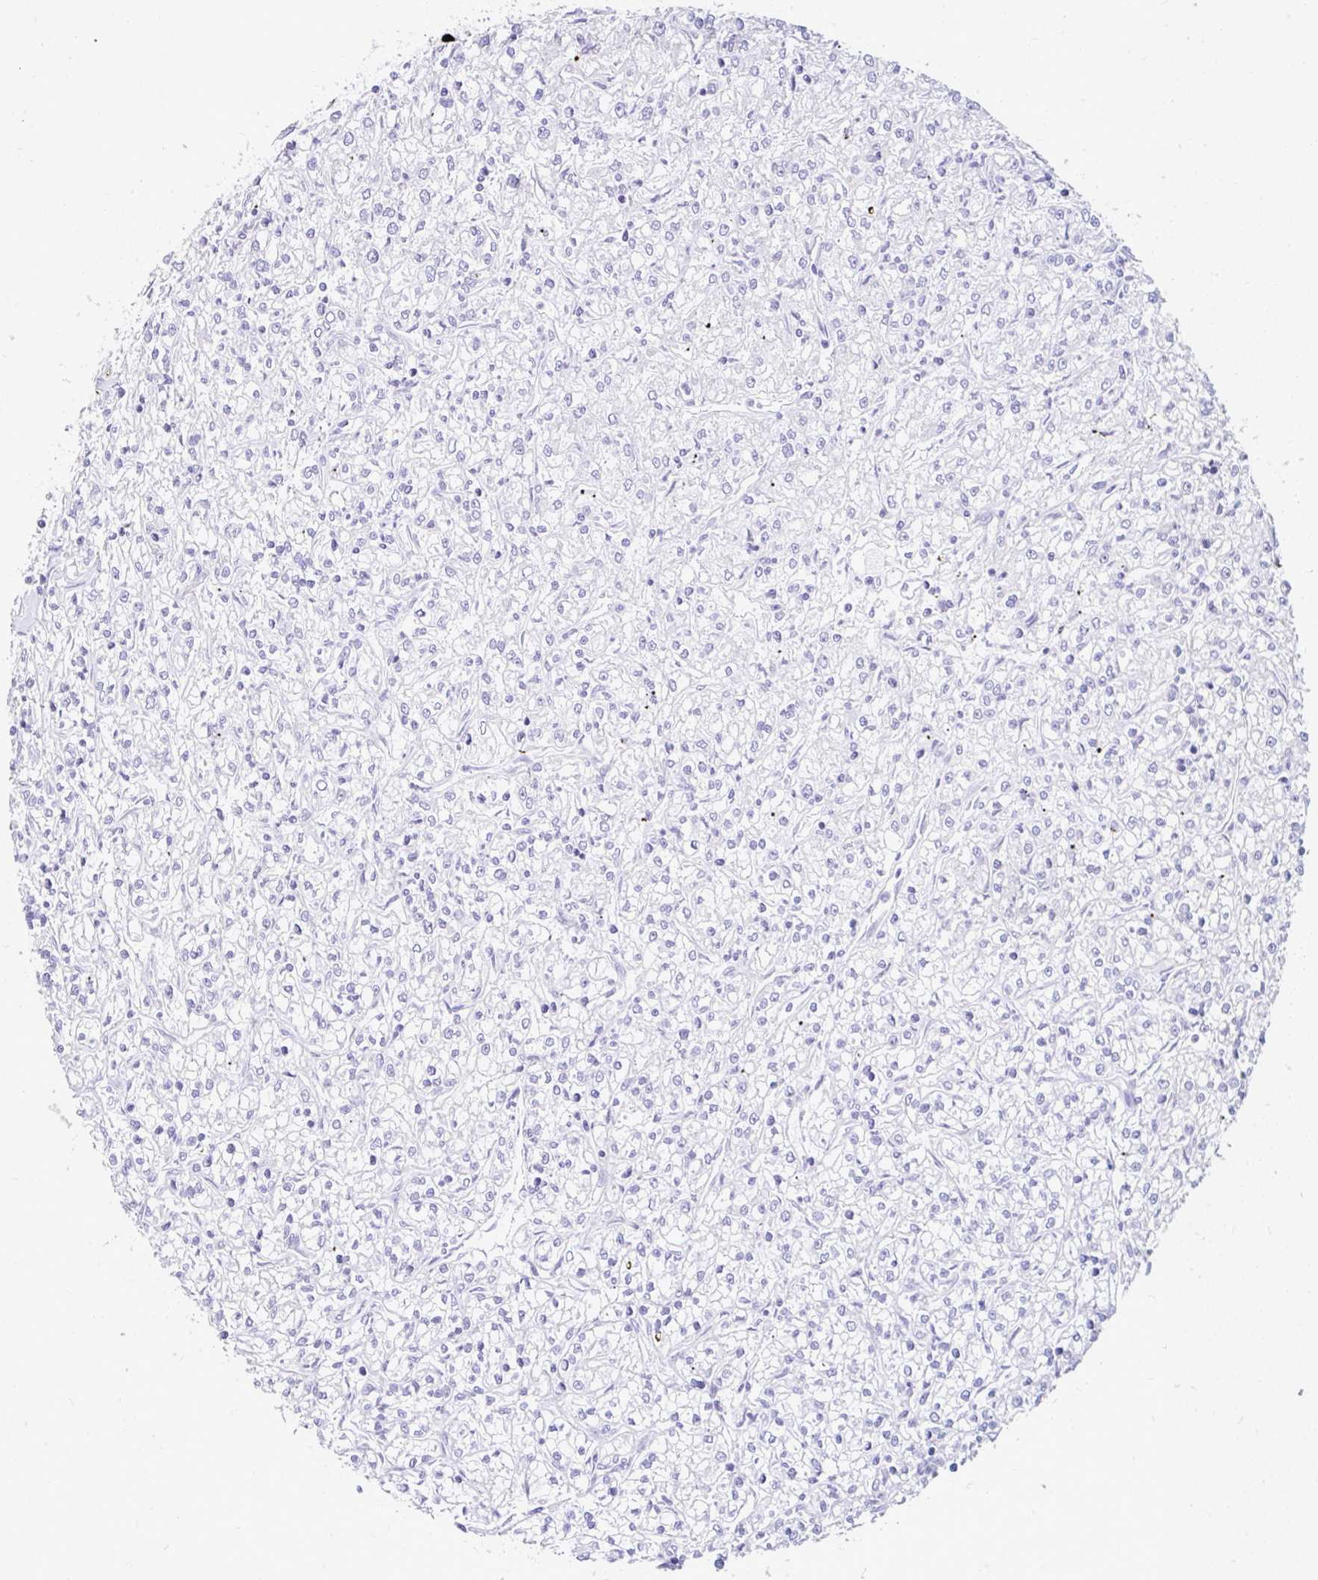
{"staining": {"intensity": "negative", "quantity": "none", "location": "none"}, "tissue": "renal cancer", "cell_type": "Tumor cells", "image_type": "cancer", "snomed": [{"axis": "morphology", "description": "Adenocarcinoma, NOS"}, {"axis": "topography", "description": "Kidney"}], "caption": "There is no significant staining in tumor cells of renal adenocarcinoma.", "gene": "INTS5", "patient": {"sex": "female", "age": 59}}